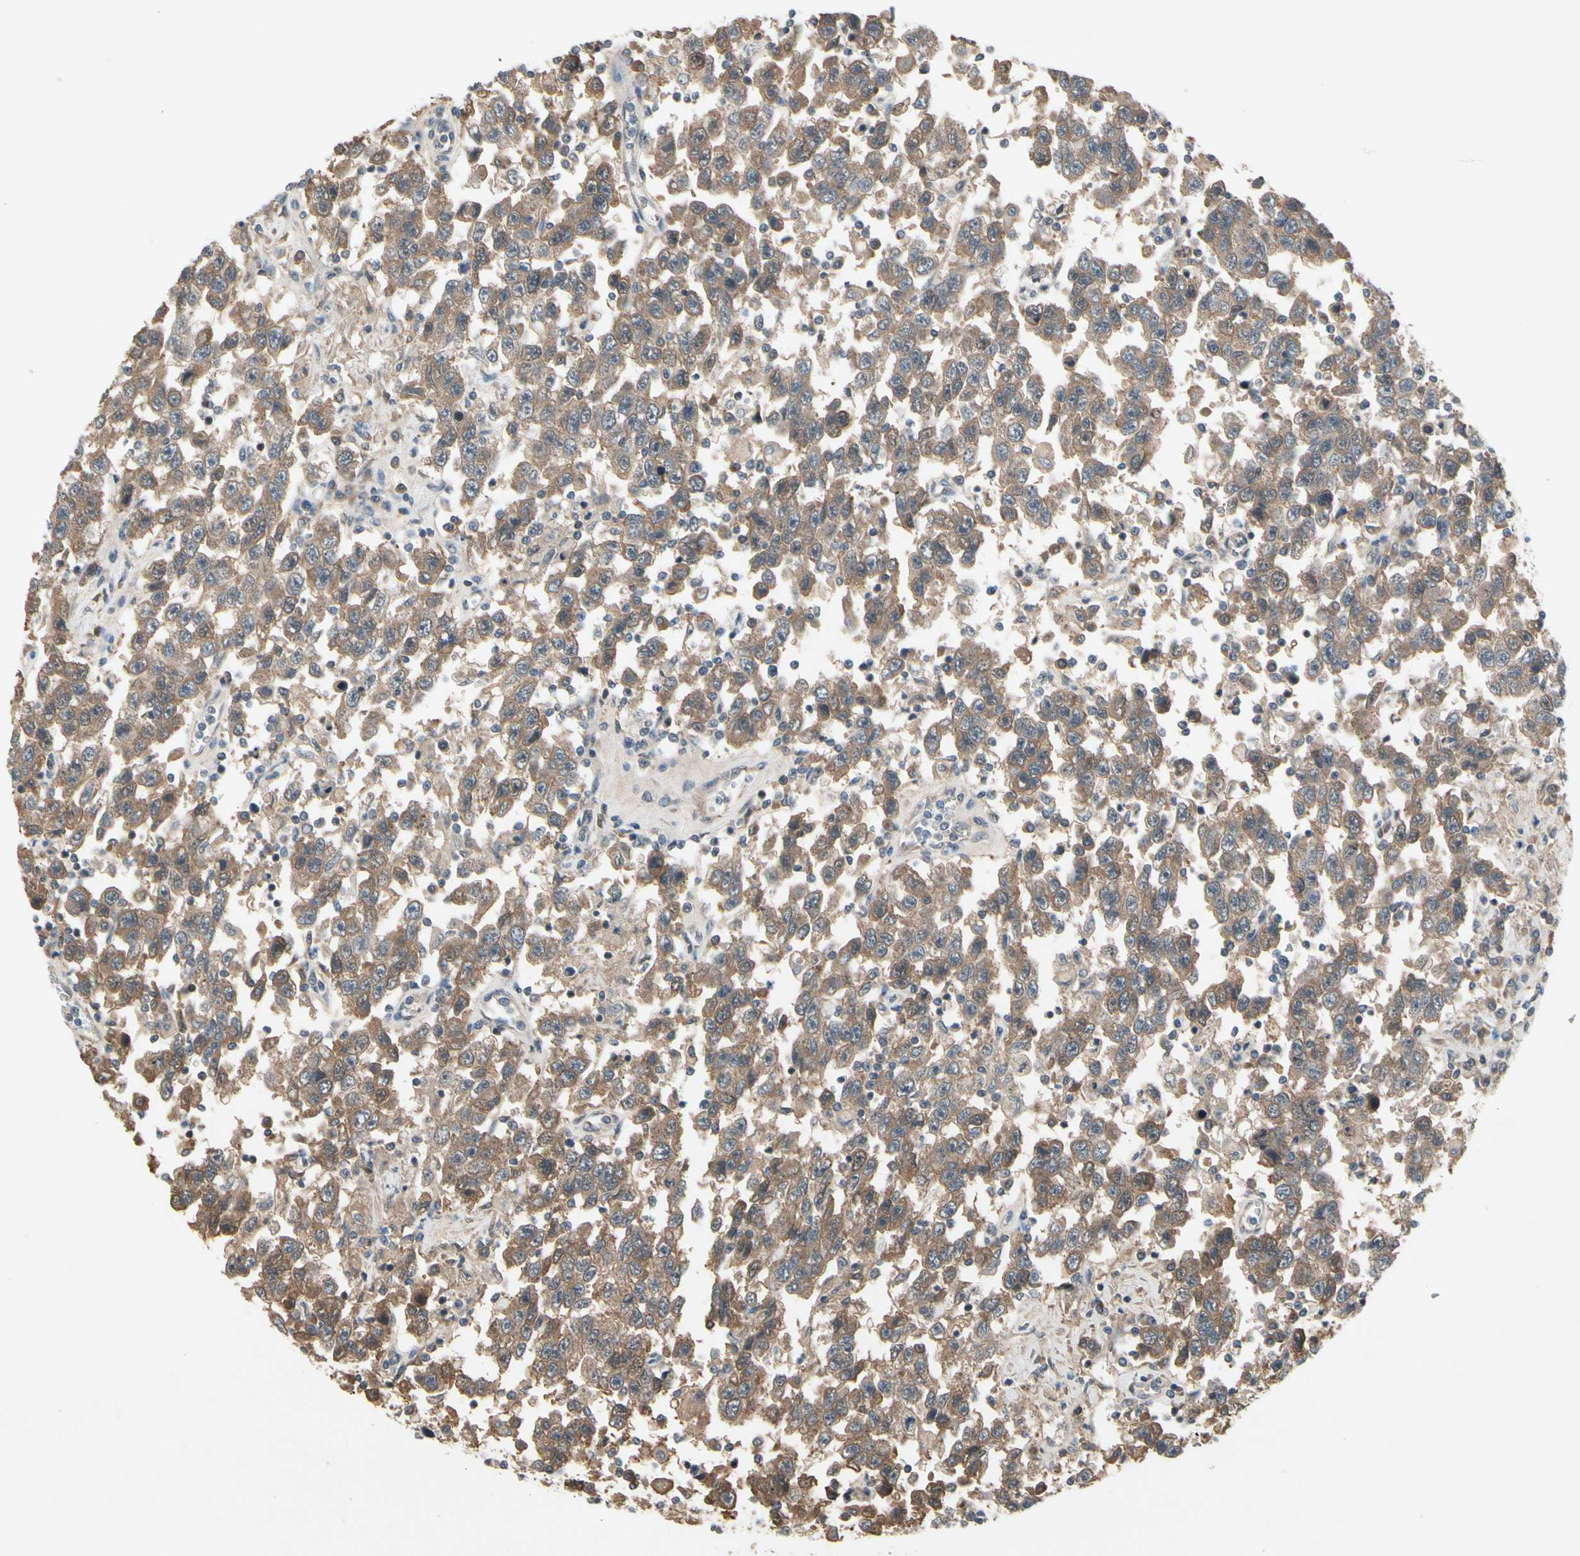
{"staining": {"intensity": "moderate", "quantity": ">75%", "location": "cytoplasmic/membranous"}, "tissue": "testis cancer", "cell_type": "Tumor cells", "image_type": "cancer", "snomed": [{"axis": "morphology", "description": "Seminoma, NOS"}, {"axis": "topography", "description": "Testis"}], "caption": "High-magnification brightfield microscopy of testis cancer stained with DAB (brown) and counterstained with hematoxylin (blue). tumor cells exhibit moderate cytoplasmic/membranous positivity is seen in about>75% of cells.", "gene": "NSF", "patient": {"sex": "male", "age": 41}}